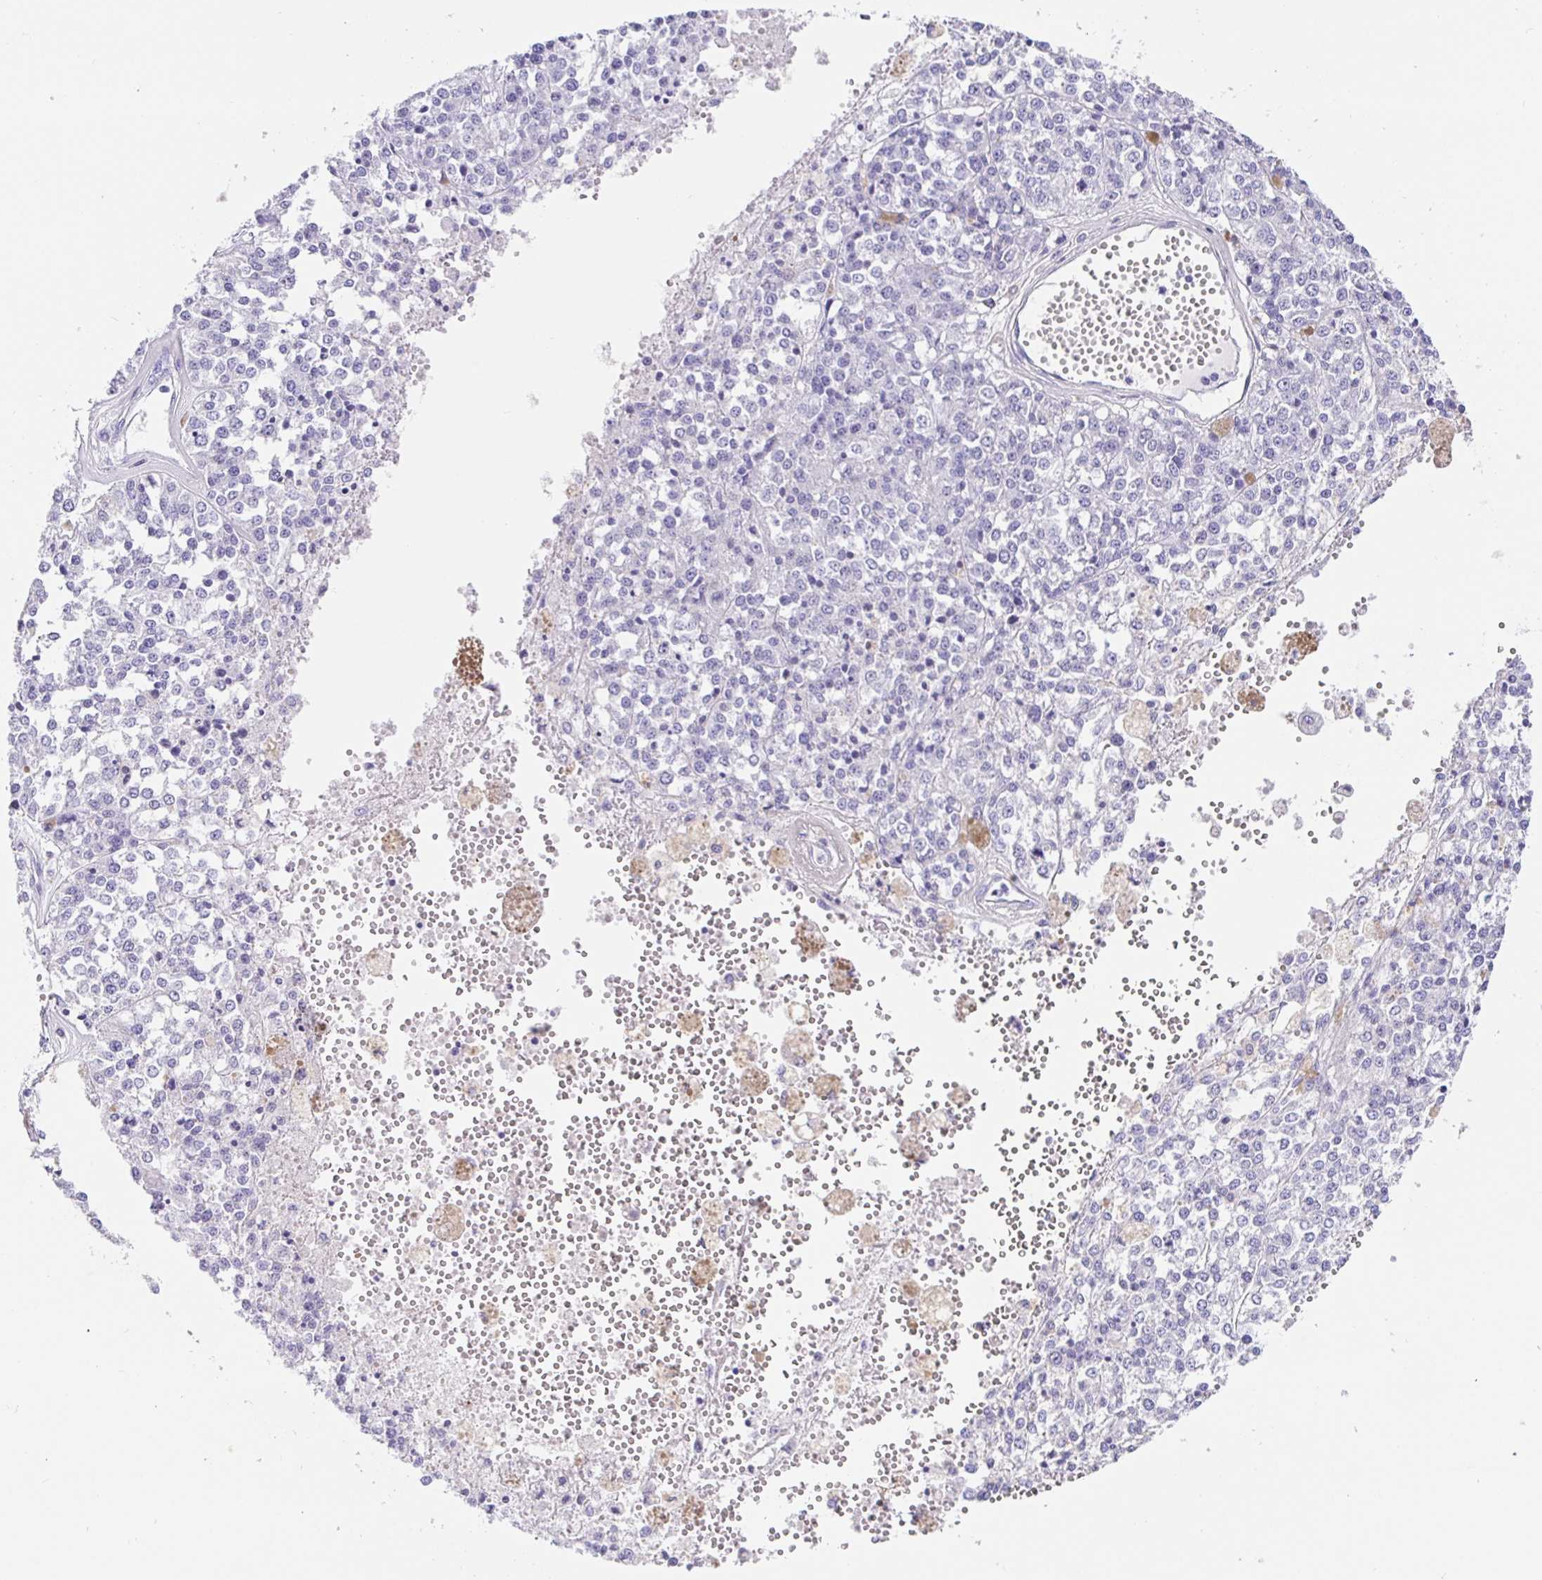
{"staining": {"intensity": "negative", "quantity": "none", "location": "none"}, "tissue": "melanoma", "cell_type": "Tumor cells", "image_type": "cancer", "snomed": [{"axis": "morphology", "description": "Malignant melanoma, Metastatic site"}, {"axis": "topography", "description": "Lymph node"}], "caption": "Malignant melanoma (metastatic site) stained for a protein using immunohistochemistry displays no expression tumor cells.", "gene": "PRAMEF19", "patient": {"sex": "female", "age": 64}}